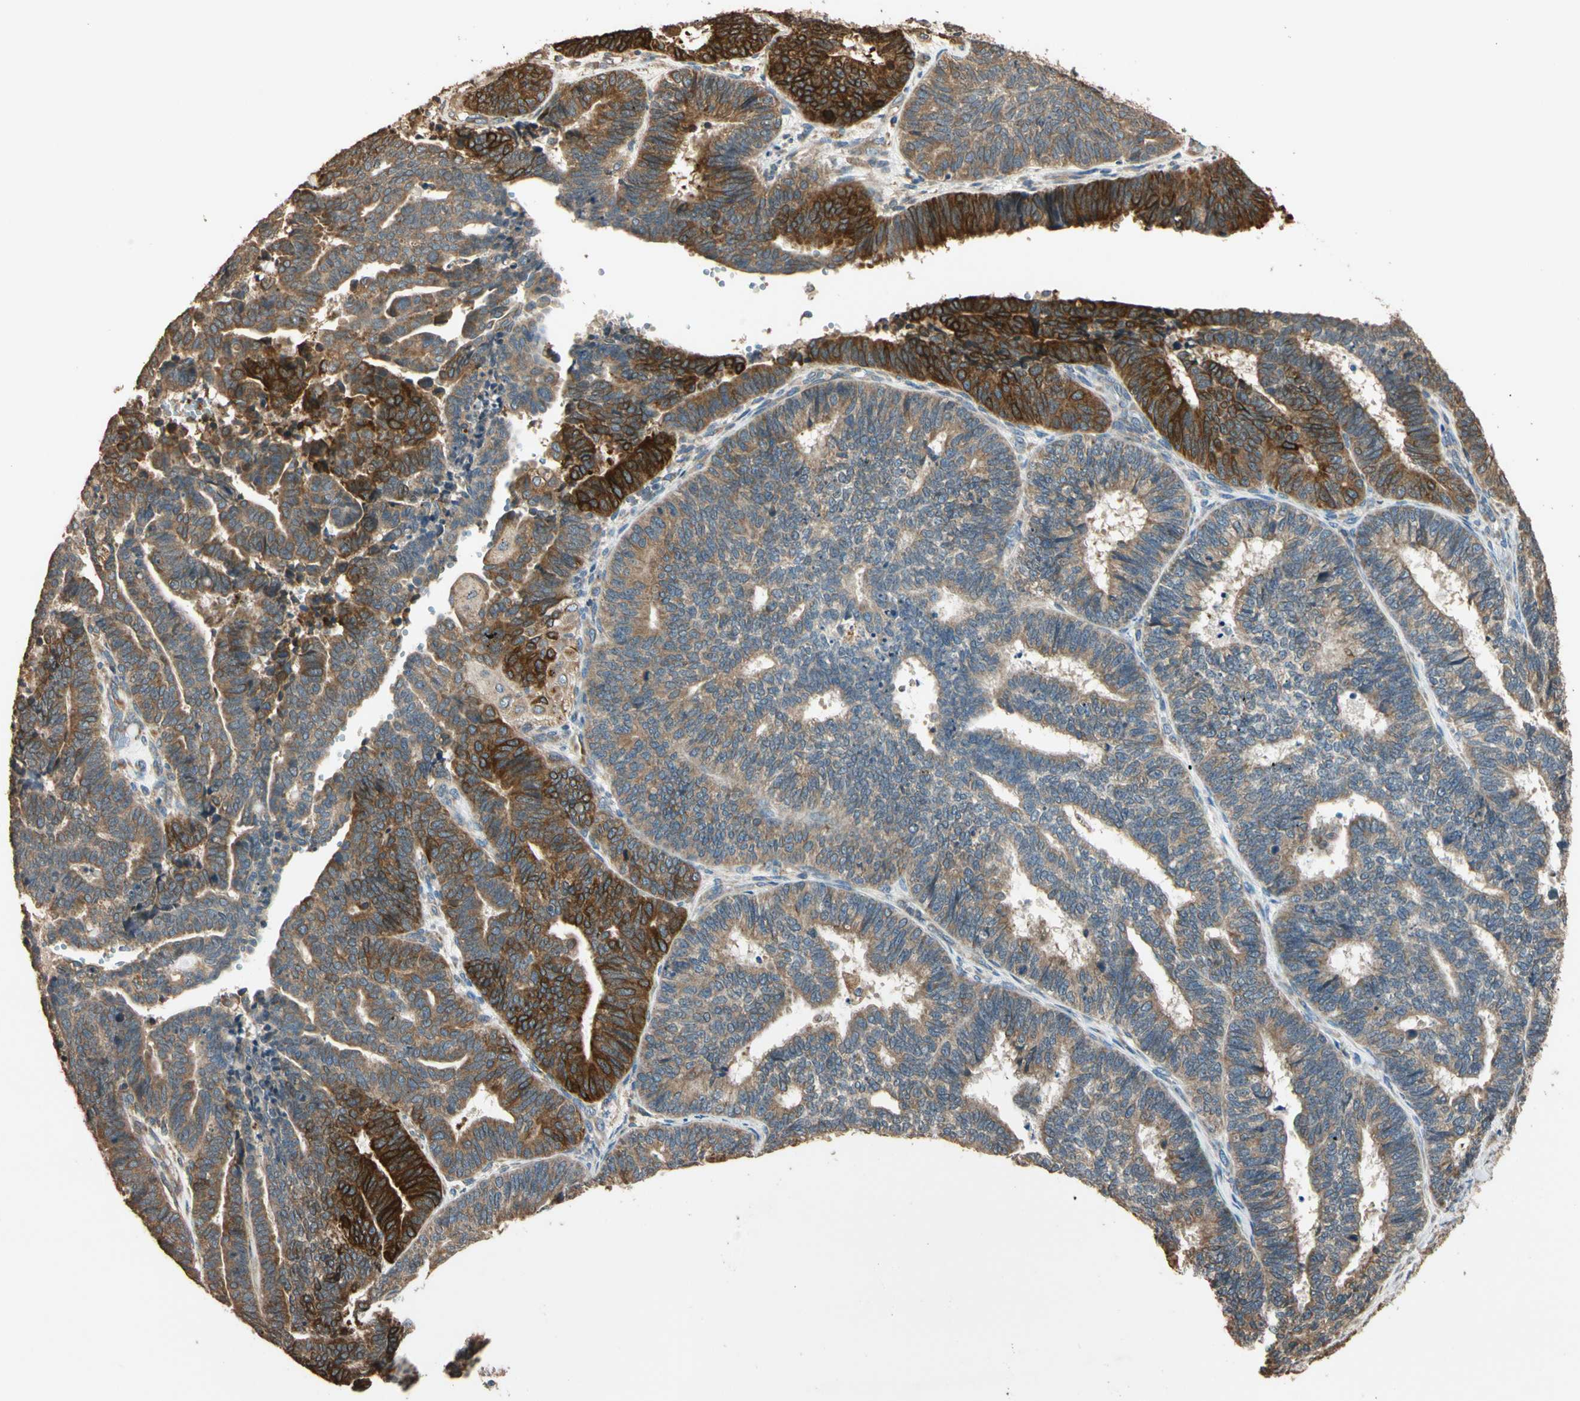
{"staining": {"intensity": "strong", "quantity": ">75%", "location": "cytoplasmic/membranous"}, "tissue": "endometrial cancer", "cell_type": "Tumor cells", "image_type": "cancer", "snomed": [{"axis": "morphology", "description": "Adenocarcinoma, NOS"}, {"axis": "topography", "description": "Endometrium"}], "caption": "Protein analysis of endometrial cancer tissue displays strong cytoplasmic/membranous positivity in approximately >75% of tumor cells.", "gene": "STX18", "patient": {"sex": "female", "age": 70}}